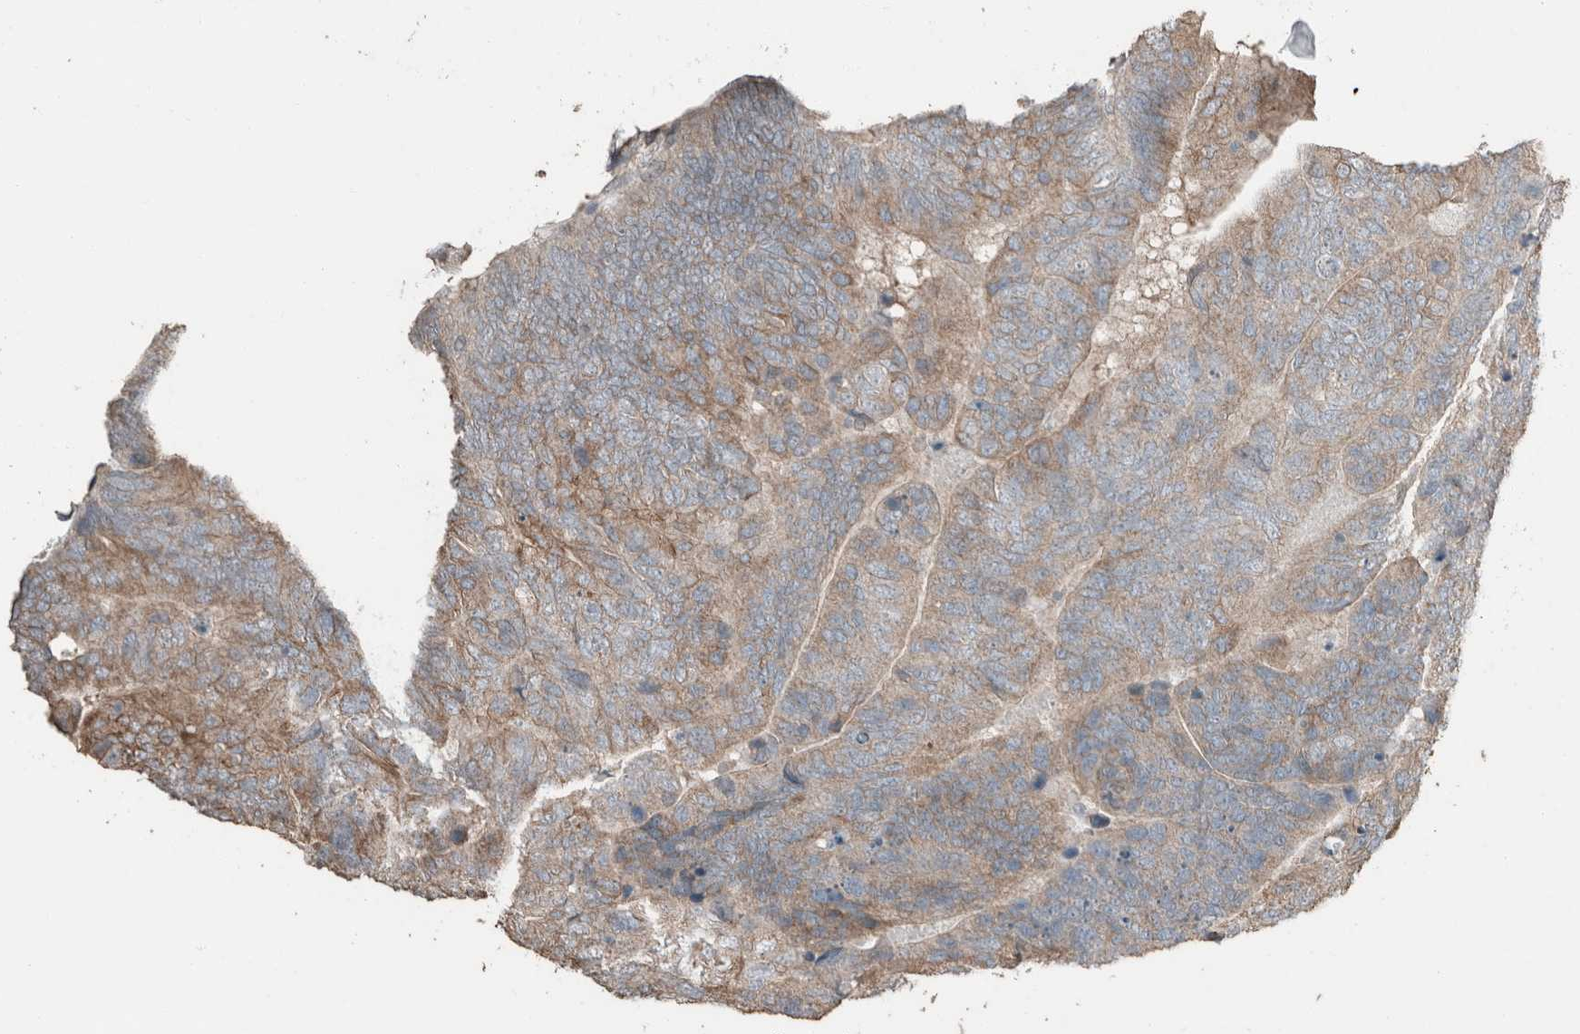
{"staining": {"intensity": "weak", "quantity": ">75%", "location": "cytoplasmic/membranous"}, "tissue": "colorectal cancer", "cell_type": "Tumor cells", "image_type": "cancer", "snomed": [{"axis": "morphology", "description": "Adenocarcinoma, NOS"}, {"axis": "topography", "description": "Colon"}], "caption": "The image demonstrates a brown stain indicating the presence of a protein in the cytoplasmic/membranous of tumor cells in colorectal adenocarcinoma.", "gene": "ACVR2B", "patient": {"sex": "female", "age": 67}}